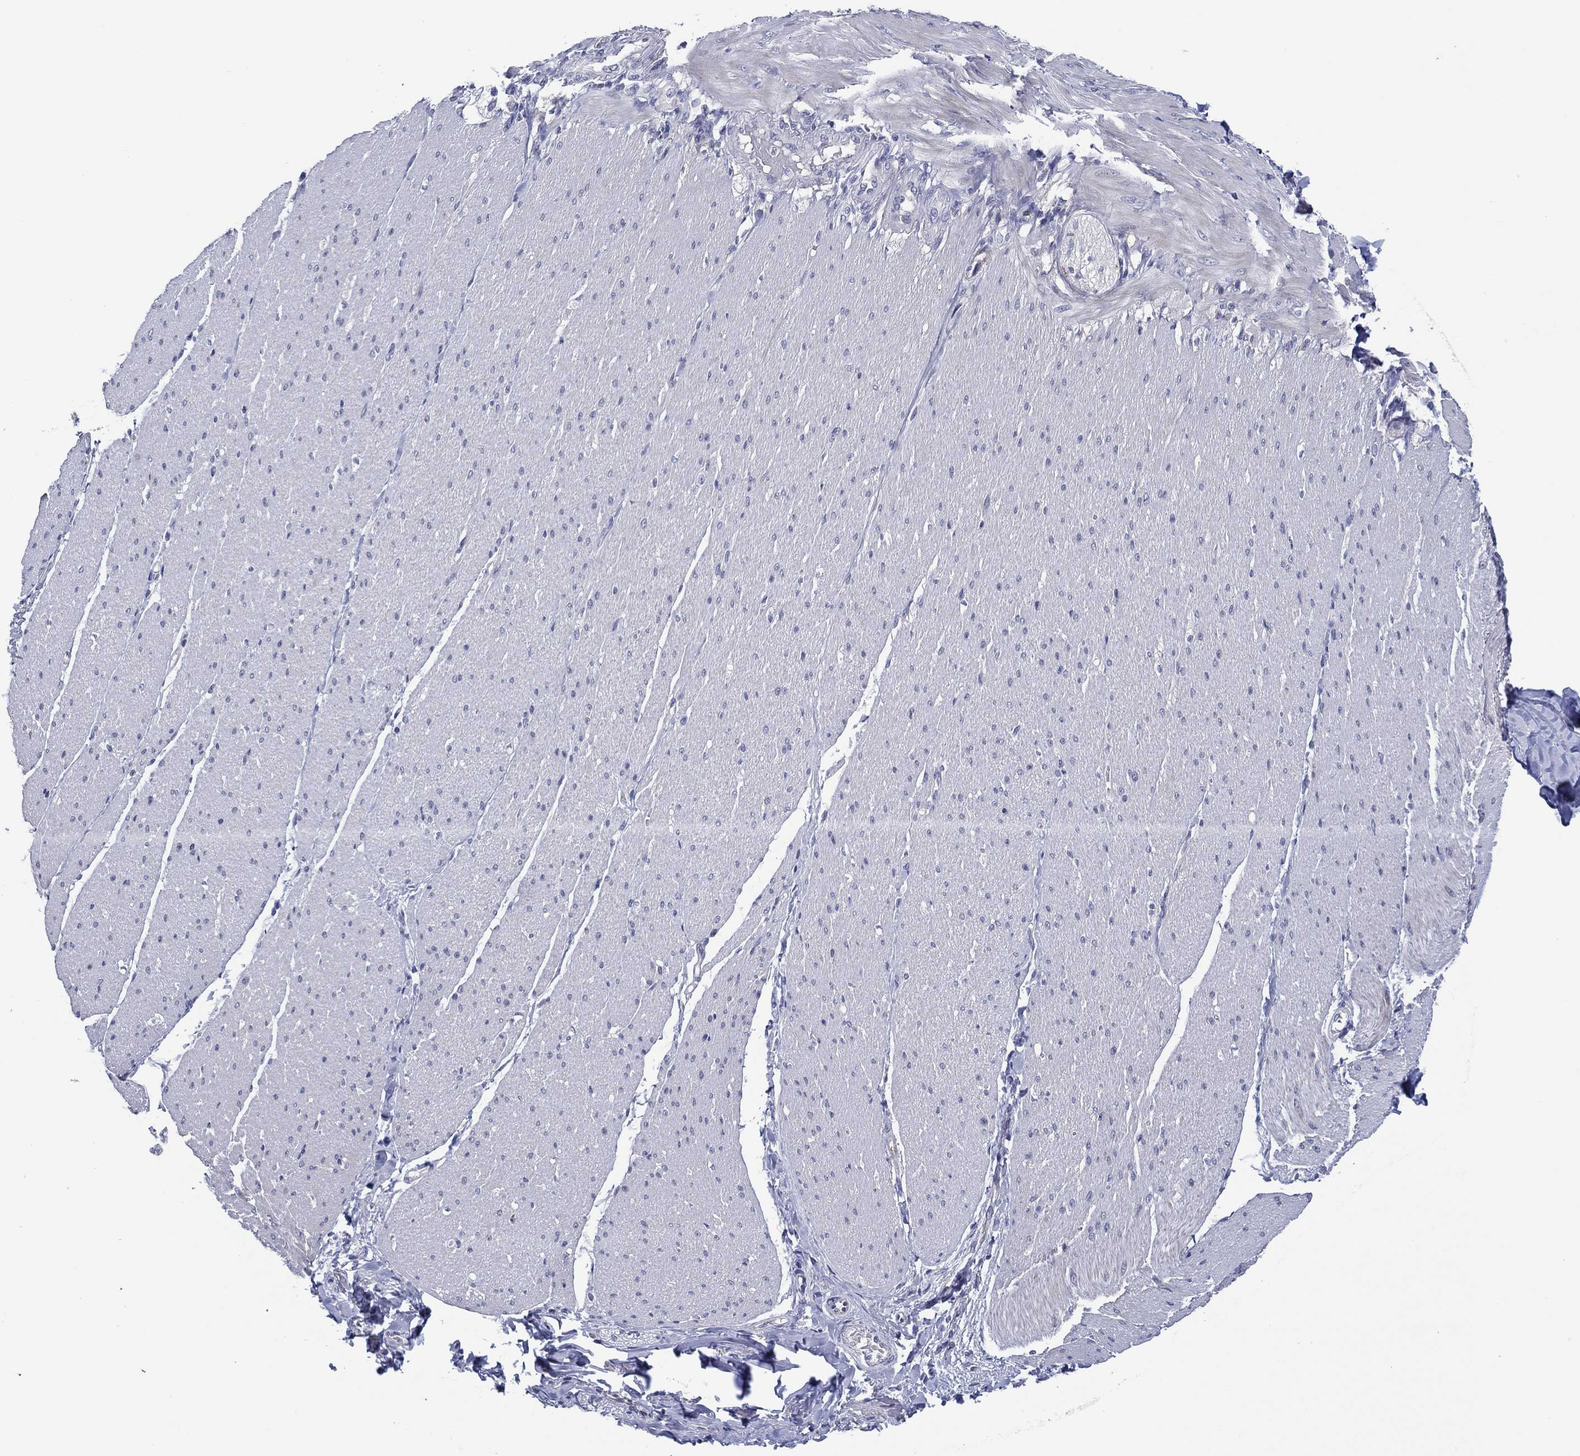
{"staining": {"intensity": "negative", "quantity": "none", "location": "none"}, "tissue": "soft tissue", "cell_type": "Fibroblasts", "image_type": "normal", "snomed": [{"axis": "morphology", "description": "Normal tissue, NOS"}, {"axis": "topography", "description": "Smooth muscle"}, {"axis": "topography", "description": "Duodenum"}, {"axis": "topography", "description": "Peripheral nerve tissue"}], "caption": "This is a photomicrograph of immunohistochemistry (IHC) staining of benign soft tissue, which shows no positivity in fibroblasts. (IHC, brightfield microscopy, high magnification).", "gene": "TRIM31", "patient": {"sex": "female", "age": 61}}